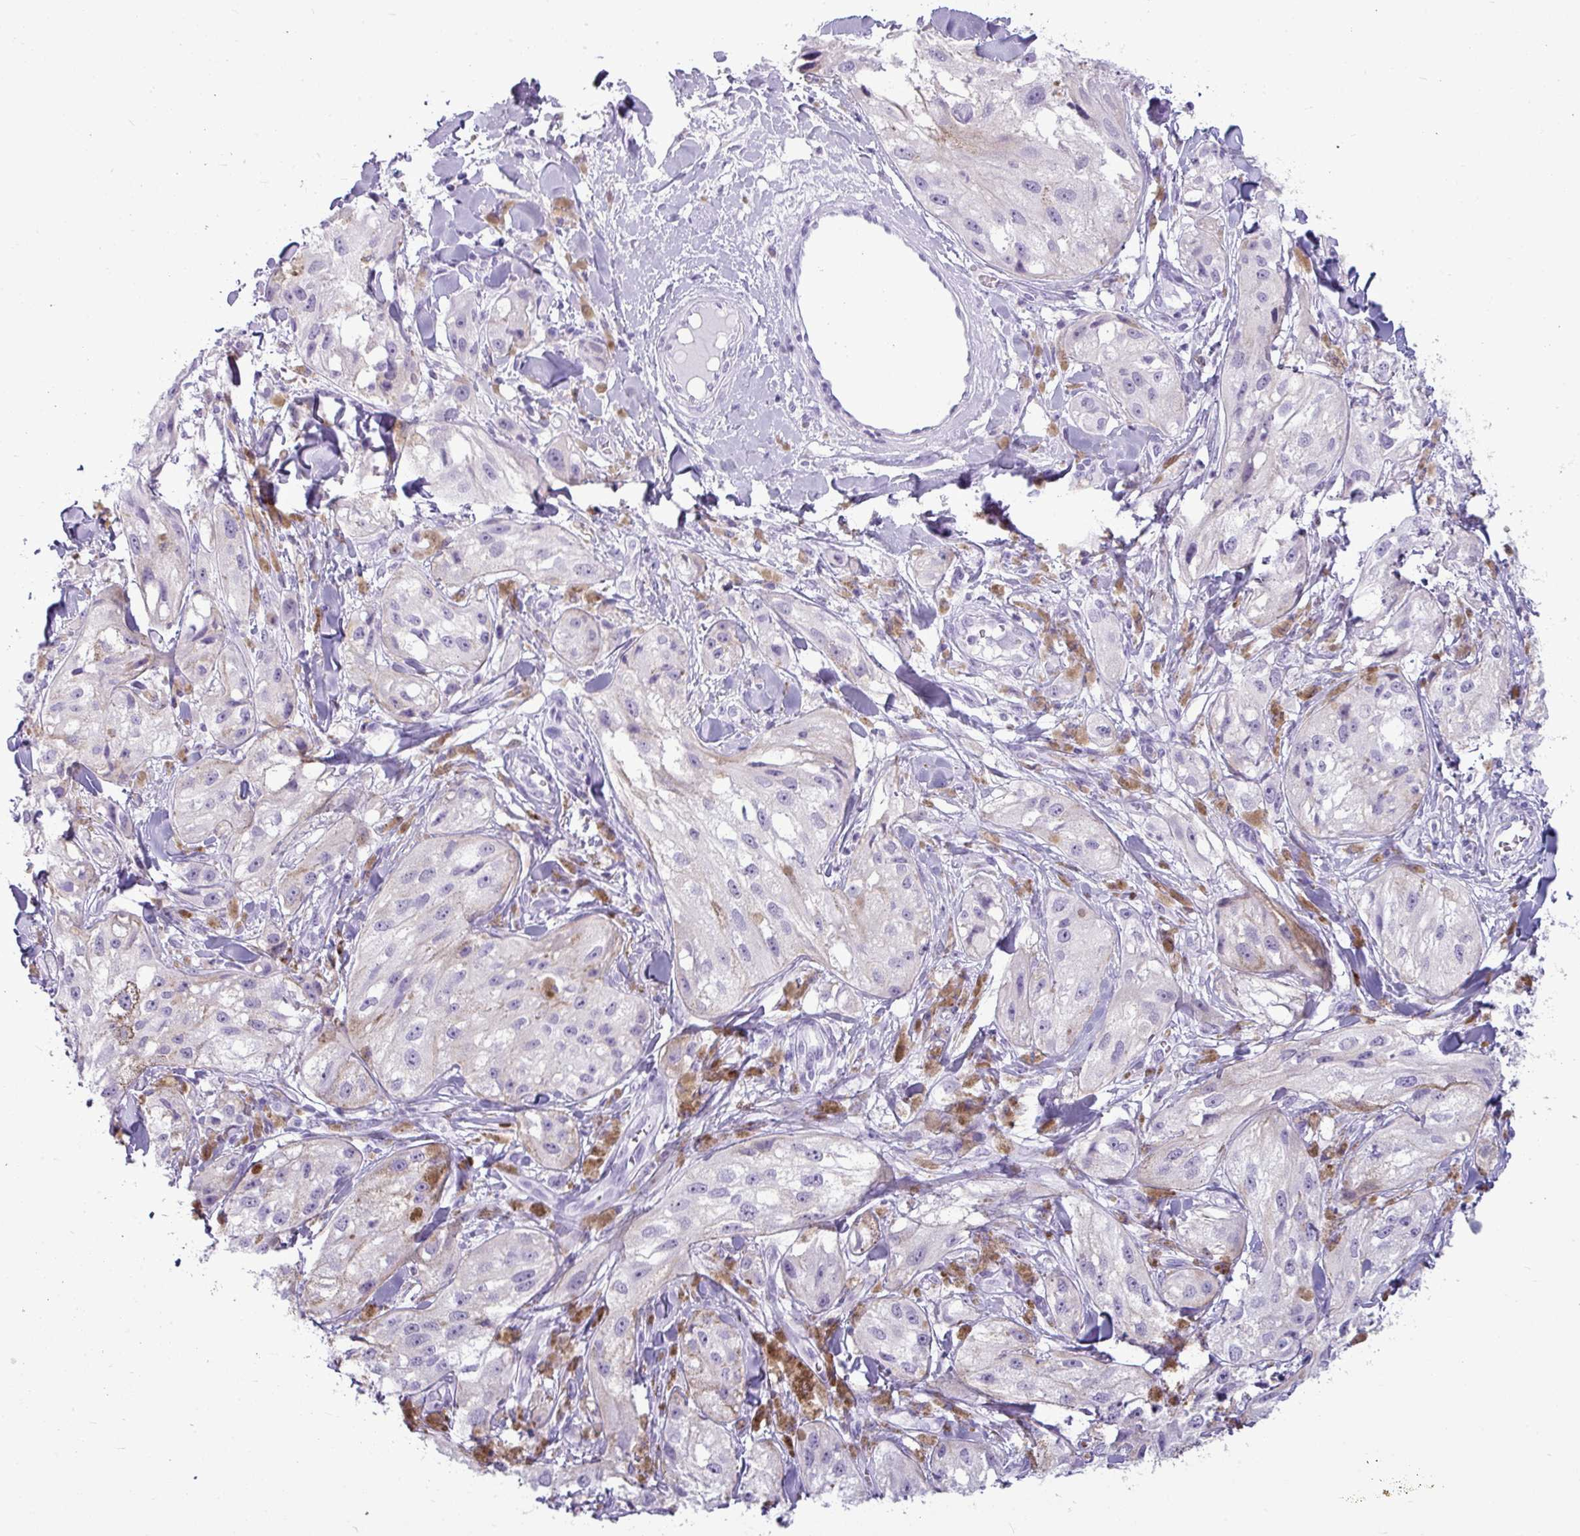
{"staining": {"intensity": "negative", "quantity": "none", "location": "none"}, "tissue": "melanoma", "cell_type": "Tumor cells", "image_type": "cancer", "snomed": [{"axis": "morphology", "description": "Malignant melanoma, NOS"}, {"axis": "topography", "description": "Skin"}], "caption": "Tumor cells show no significant protein staining in melanoma.", "gene": "AMY1B", "patient": {"sex": "male", "age": 88}}